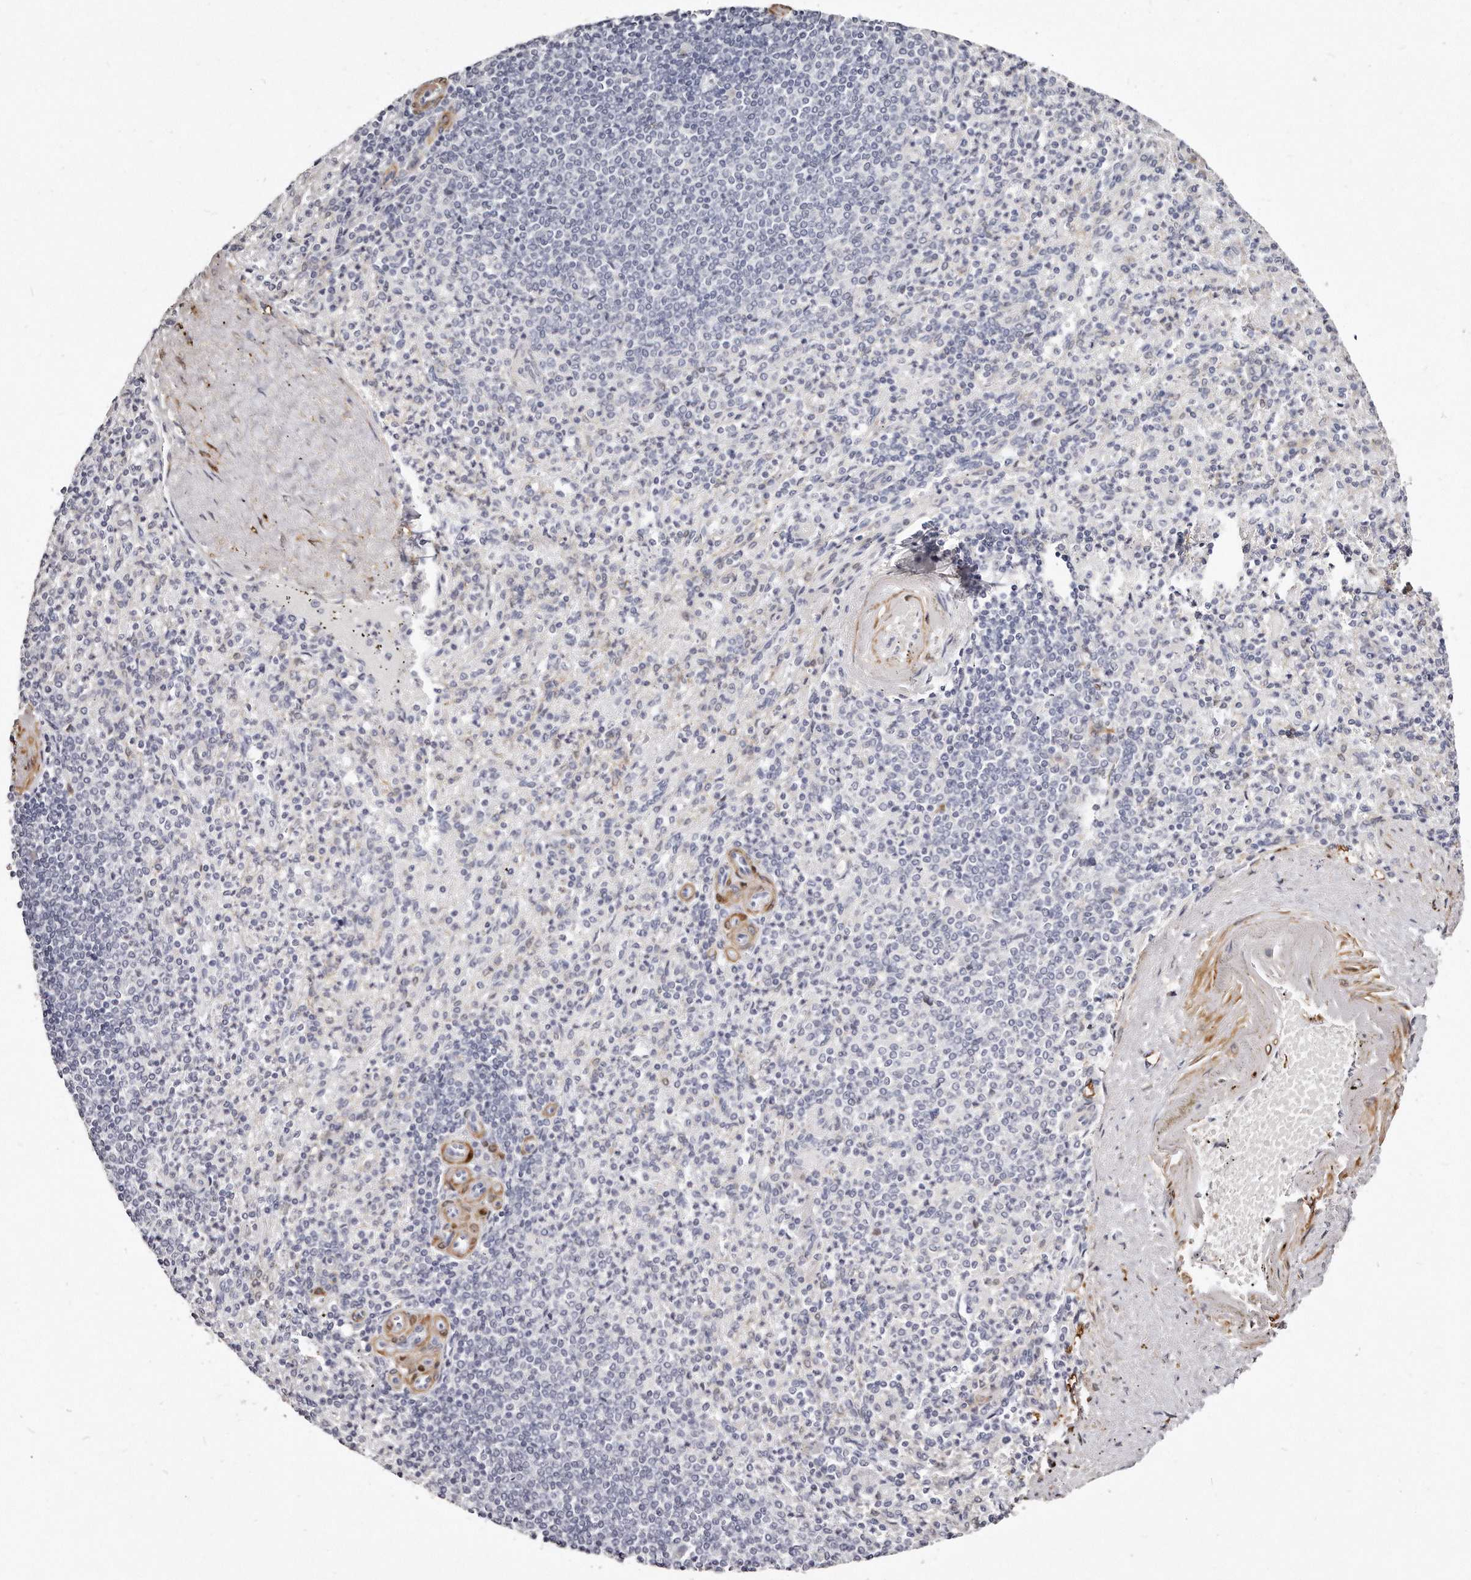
{"staining": {"intensity": "negative", "quantity": "none", "location": "none"}, "tissue": "spleen", "cell_type": "Cells in red pulp", "image_type": "normal", "snomed": [{"axis": "morphology", "description": "Normal tissue, NOS"}, {"axis": "topography", "description": "Spleen"}], "caption": "IHC histopathology image of normal spleen: spleen stained with DAB demonstrates no significant protein staining in cells in red pulp. (Stains: DAB immunohistochemistry with hematoxylin counter stain, Microscopy: brightfield microscopy at high magnification).", "gene": "LMOD1", "patient": {"sex": "female", "age": 74}}